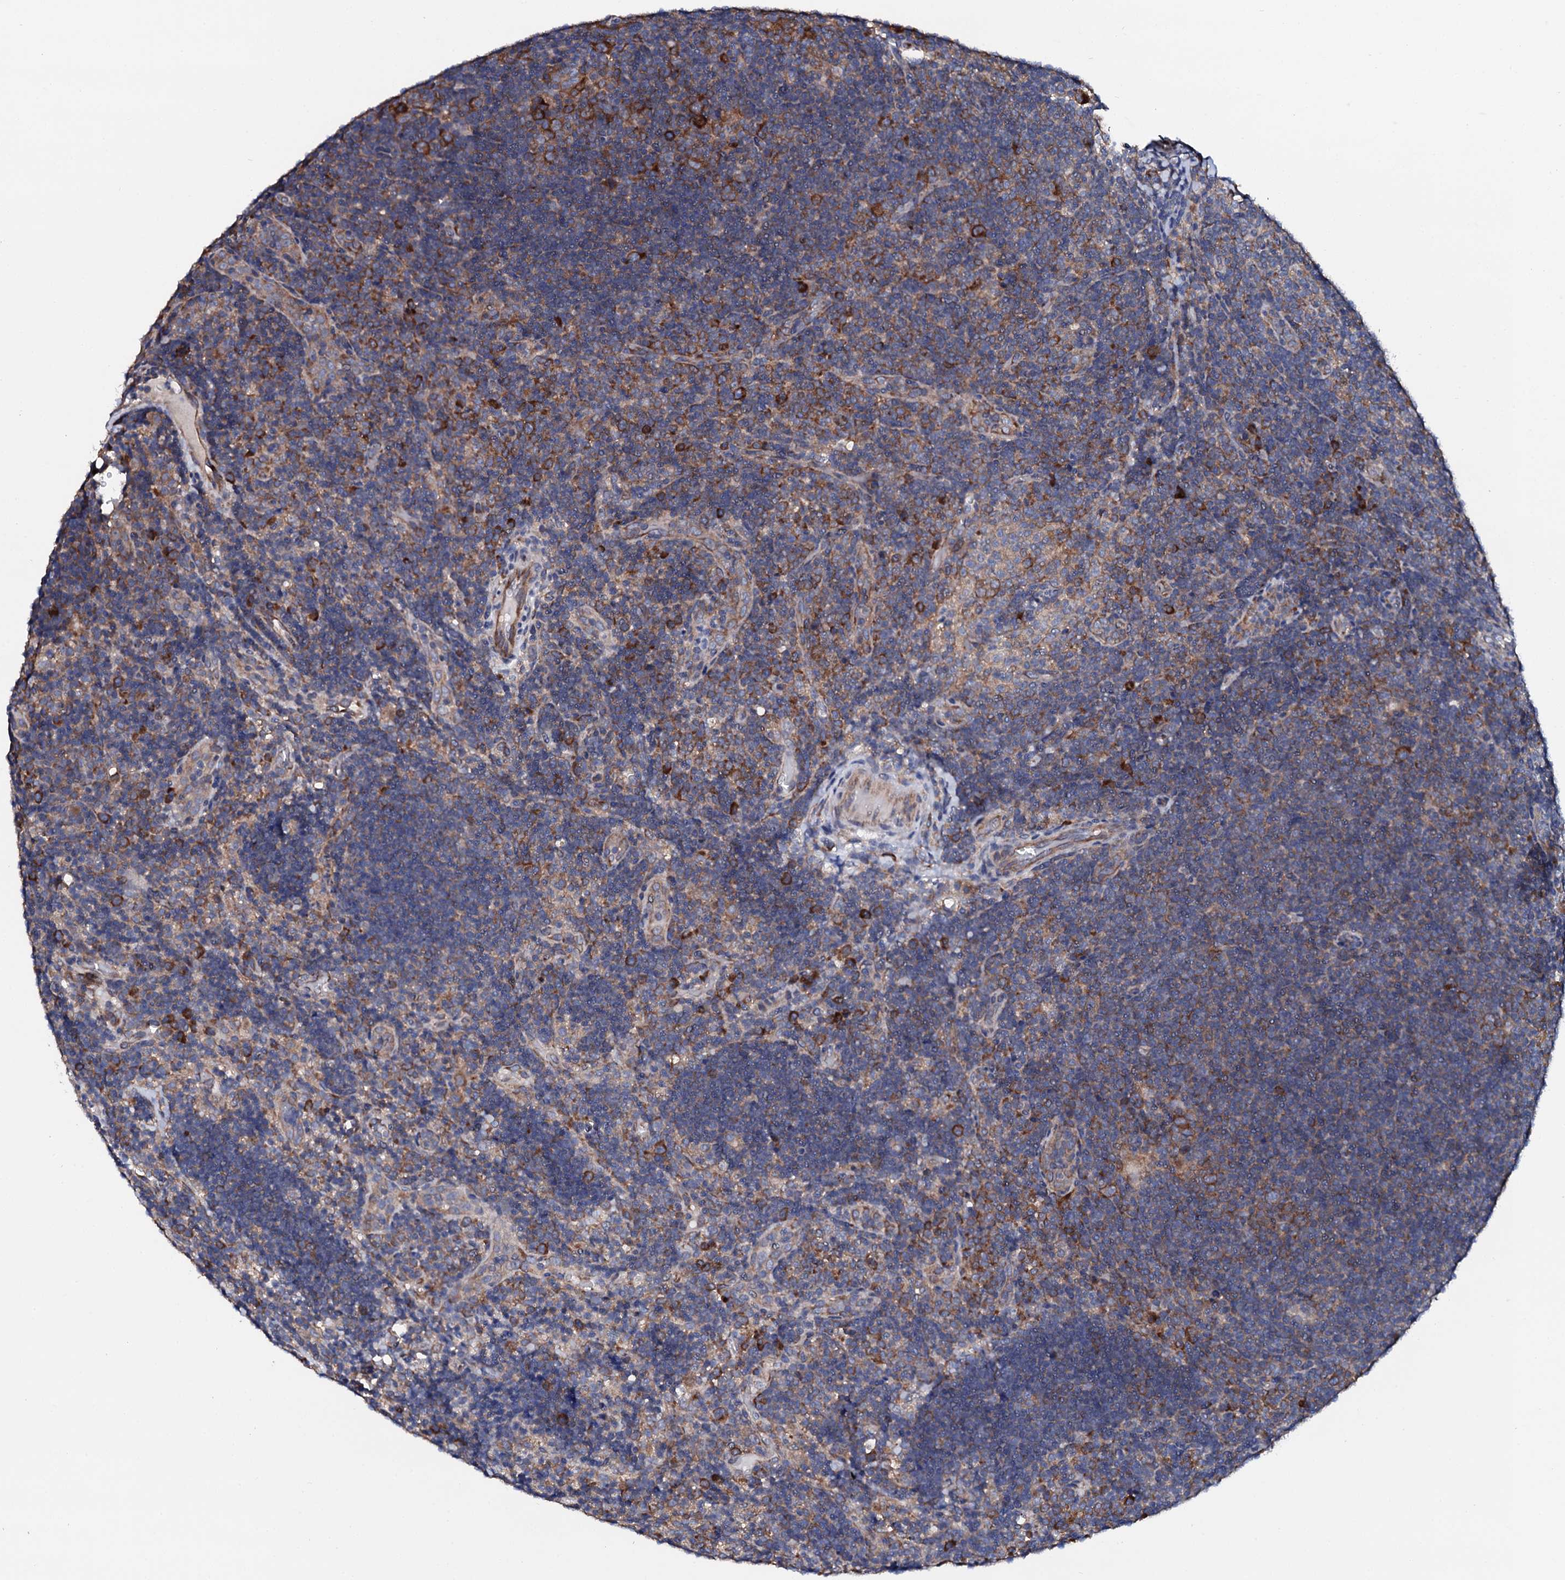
{"staining": {"intensity": "strong", "quantity": ">75%", "location": "cytoplasmic/membranous"}, "tissue": "lymphoma", "cell_type": "Tumor cells", "image_type": "cancer", "snomed": [{"axis": "morphology", "description": "Hodgkin's disease, NOS"}, {"axis": "topography", "description": "Lymph node"}], "caption": "Strong cytoplasmic/membranous protein positivity is appreciated in approximately >75% of tumor cells in Hodgkin's disease. The protein of interest is stained brown, and the nuclei are stained in blue (DAB IHC with brightfield microscopy, high magnification).", "gene": "NUP58", "patient": {"sex": "female", "age": 57}}